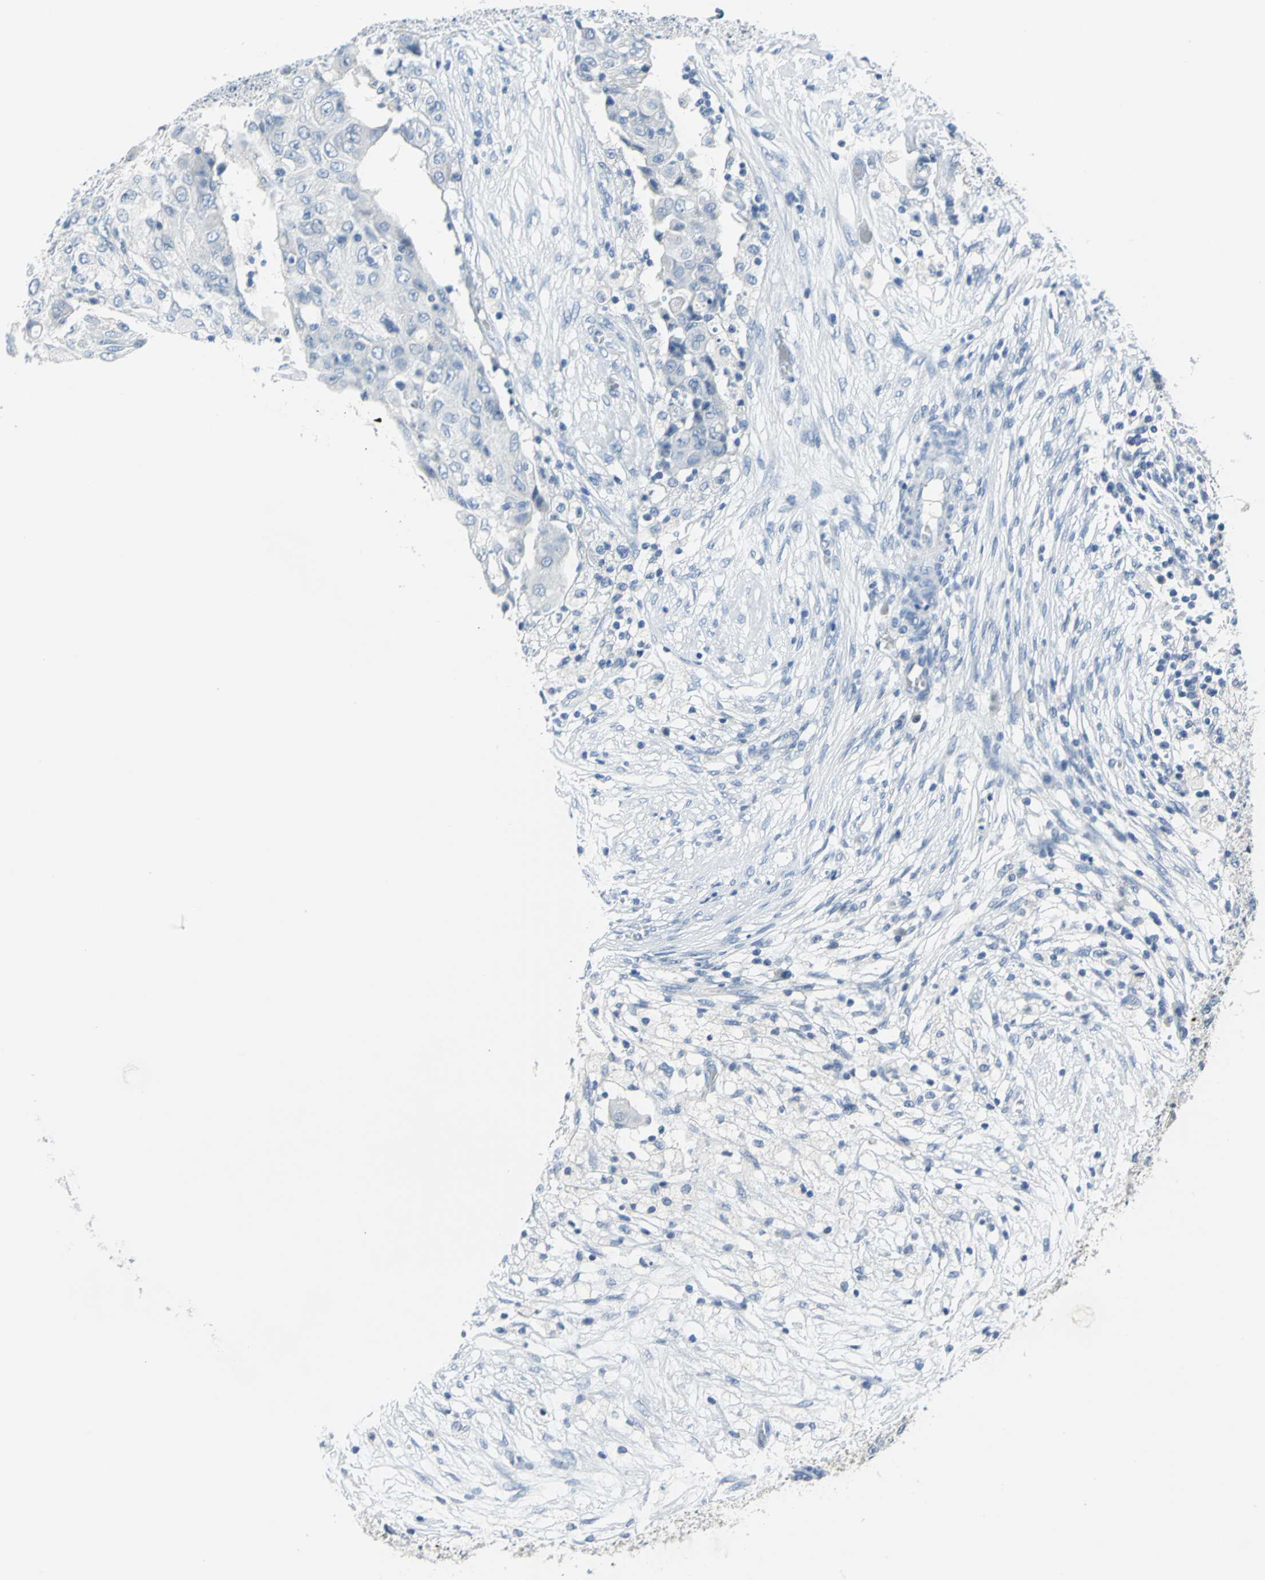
{"staining": {"intensity": "negative", "quantity": "none", "location": "none"}, "tissue": "ovarian cancer", "cell_type": "Tumor cells", "image_type": "cancer", "snomed": [{"axis": "morphology", "description": "Carcinoma, endometroid"}, {"axis": "topography", "description": "Ovary"}], "caption": "IHC histopathology image of neoplastic tissue: ovarian cancer (endometroid carcinoma) stained with DAB (3,3'-diaminobenzidine) shows no significant protein staining in tumor cells. Nuclei are stained in blue.", "gene": "PKLR", "patient": {"sex": "female", "age": 42}}